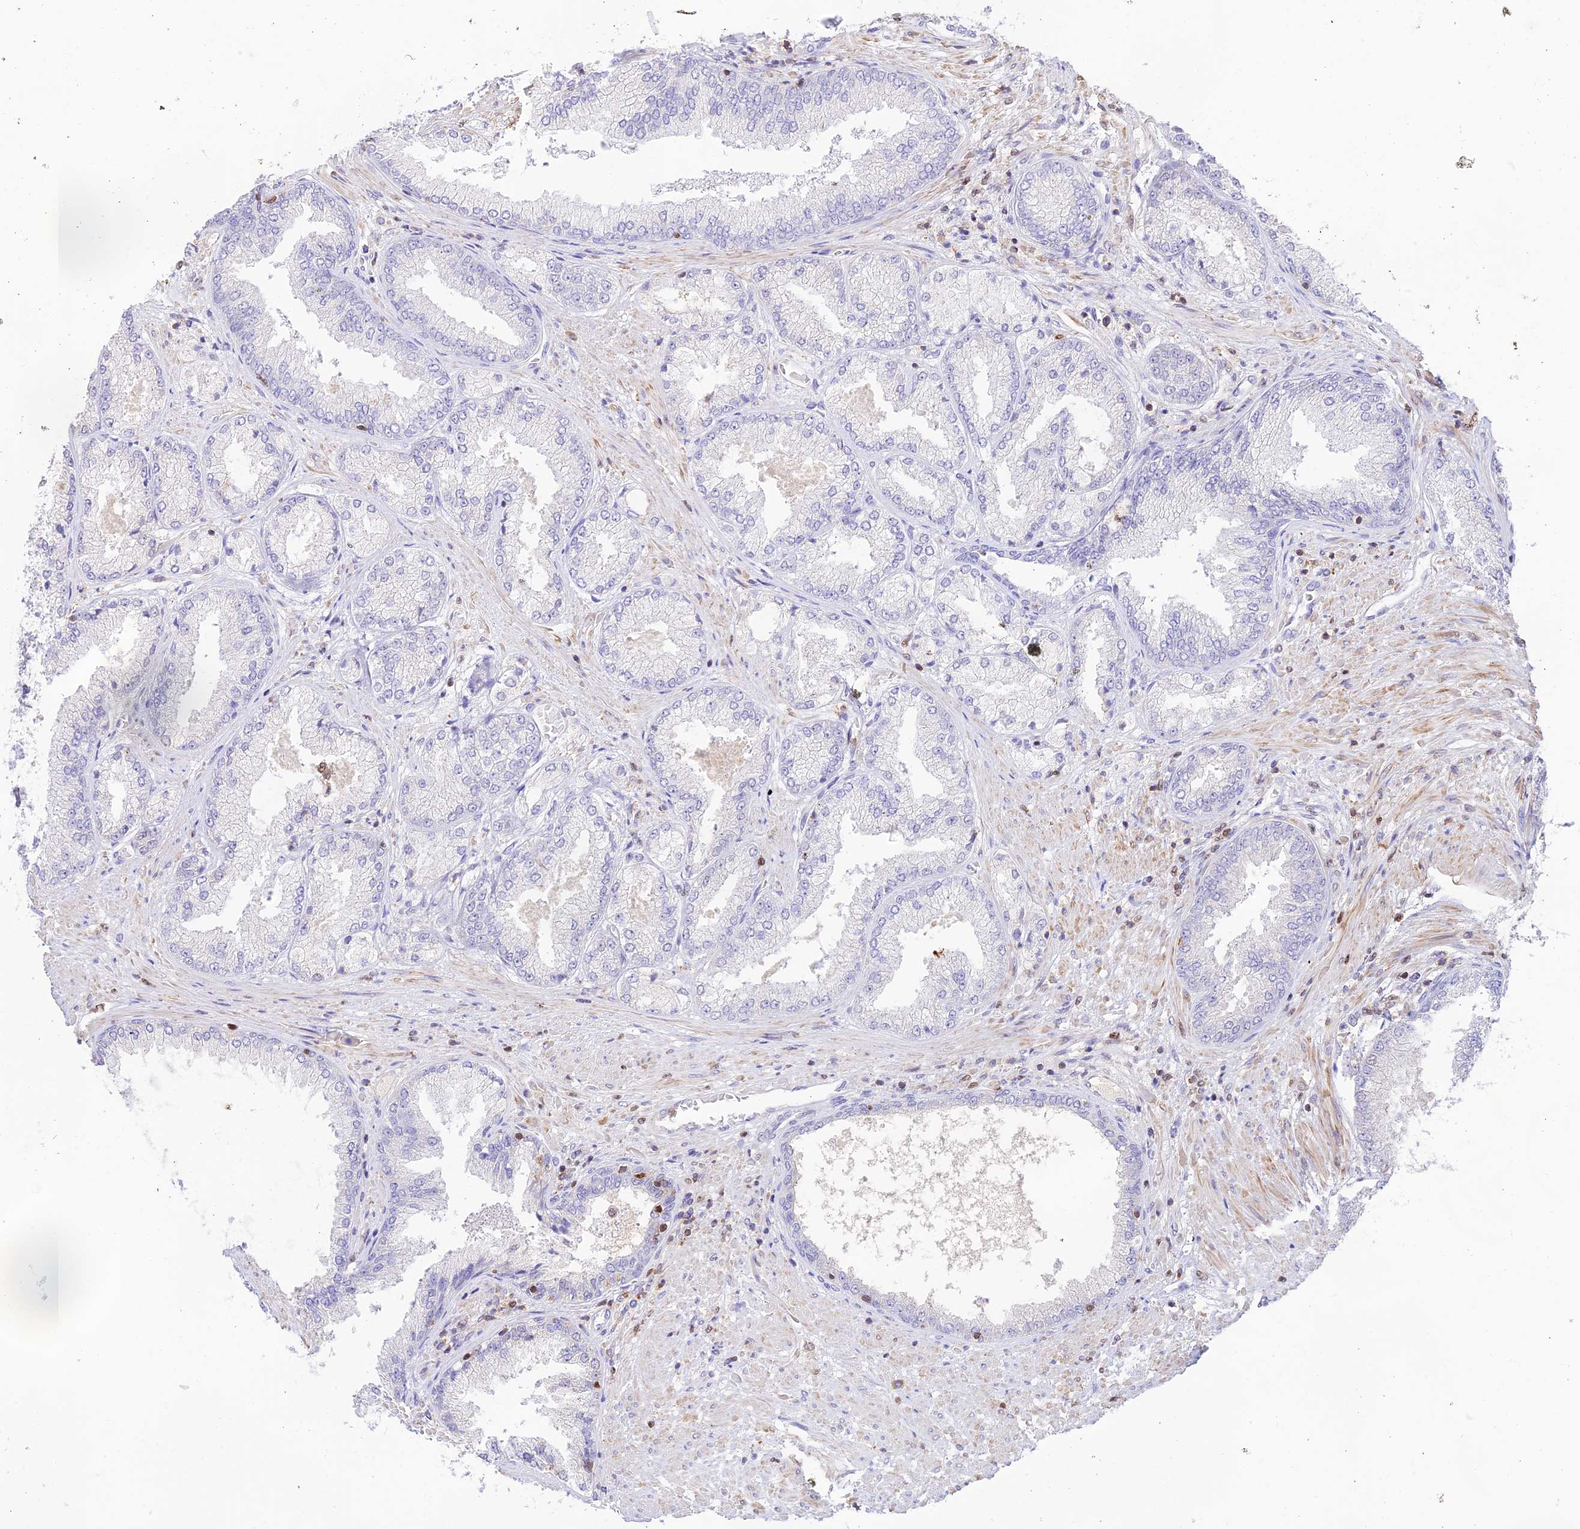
{"staining": {"intensity": "negative", "quantity": "none", "location": "none"}, "tissue": "prostate cancer", "cell_type": "Tumor cells", "image_type": "cancer", "snomed": [{"axis": "morphology", "description": "Adenocarcinoma, High grade"}, {"axis": "topography", "description": "Prostate"}], "caption": "Tumor cells show no significant protein staining in adenocarcinoma (high-grade) (prostate). (Brightfield microscopy of DAB immunohistochemistry at high magnification).", "gene": "DENND1C", "patient": {"sex": "male", "age": 71}}